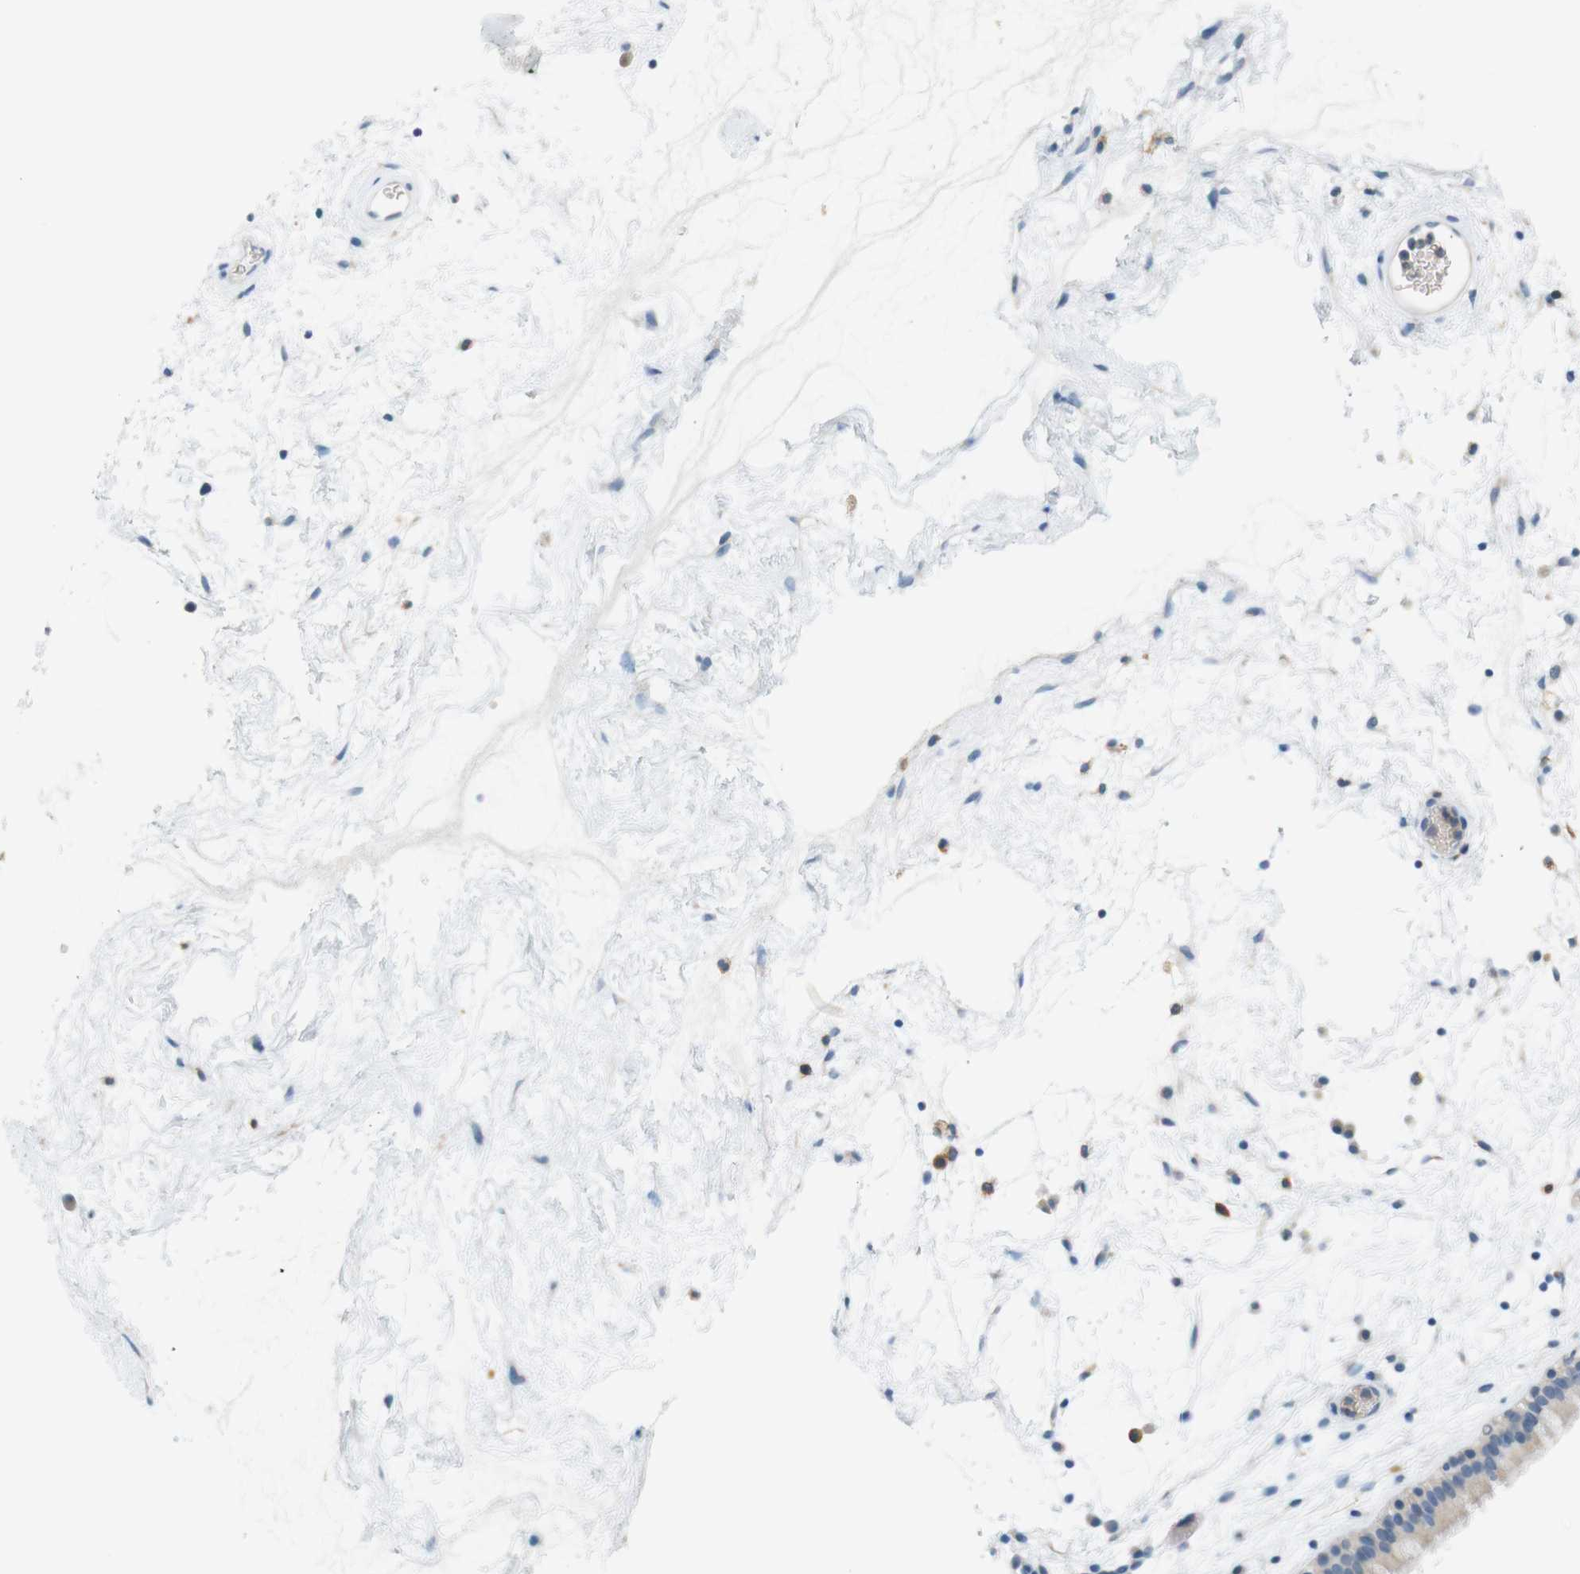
{"staining": {"intensity": "negative", "quantity": "none", "location": "none"}, "tissue": "nasopharynx", "cell_type": "Respiratory epithelial cells", "image_type": "normal", "snomed": [{"axis": "morphology", "description": "Normal tissue, NOS"}, {"axis": "morphology", "description": "Inflammation, NOS"}, {"axis": "topography", "description": "Nasopharynx"}], "caption": "This is an IHC micrograph of normal human nasopharynx. There is no positivity in respiratory epithelial cells.", "gene": "LRRK2", "patient": {"sex": "male", "age": 48}}